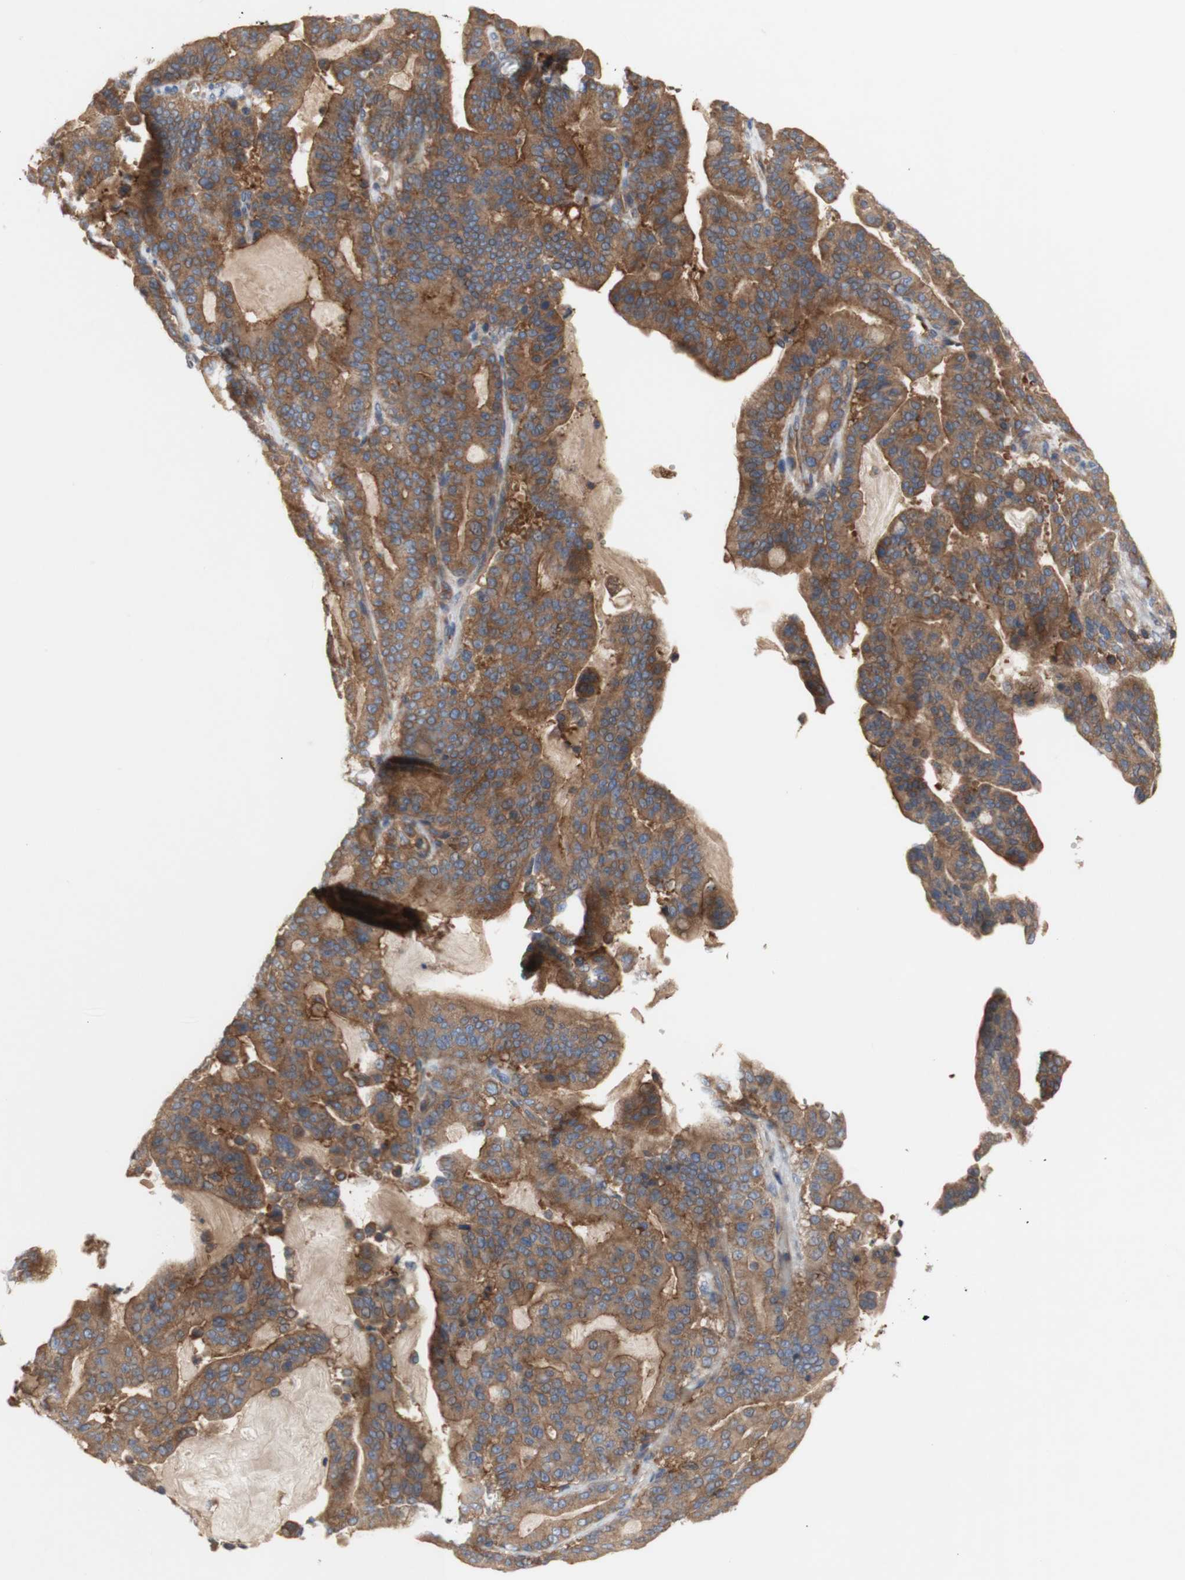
{"staining": {"intensity": "moderate", "quantity": ">75%", "location": "cytoplasmic/membranous"}, "tissue": "pancreatic cancer", "cell_type": "Tumor cells", "image_type": "cancer", "snomed": [{"axis": "morphology", "description": "Adenocarcinoma, NOS"}, {"axis": "topography", "description": "Pancreas"}], "caption": "About >75% of tumor cells in pancreatic adenocarcinoma display moderate cytoplasmic/membranous protein staining as visualized by brown immunohistochemical staining.", "gene": "IKBKG", "patient": {"sex": "male", "age": 63}}